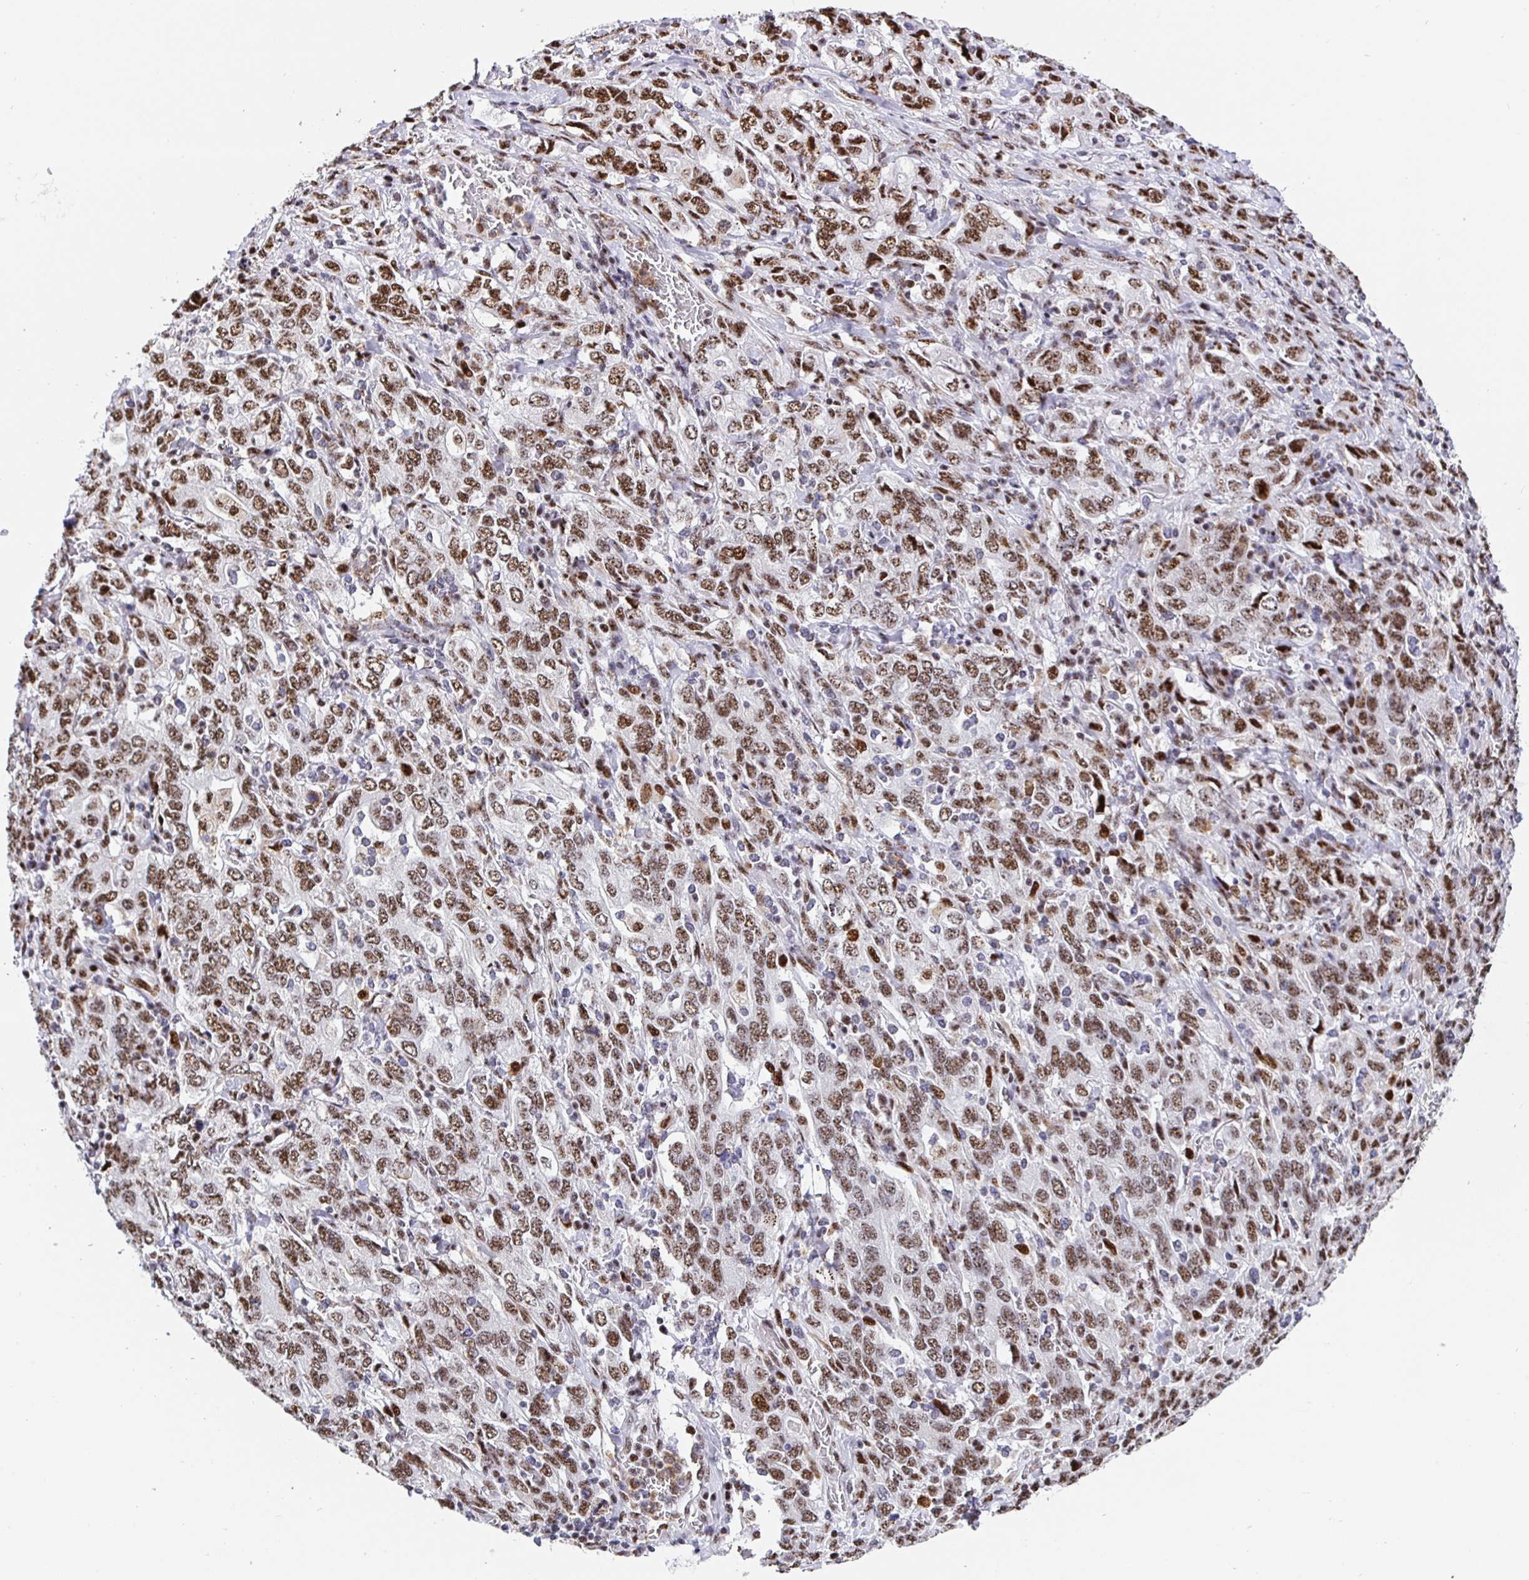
{"staining": {"intensity": "moderate", "quantity": ">75%", "location": "nuclear"}, "tissue": "stomach cancer", "cell_type": "Tumor cells", "image_type": "cancer", "snomed": [{"axis": "morphology", "description": "Adenocarcinoma, NOS"}, {"axis": "topography", "description": "Stomach, upper"}, {"axis": "topography", "description": "Stomach"}], "caption": "Protein analysis of stomach cancer tissue exhibits moderate nuclear positivity in approximately >75% of tumor cells.", "gene": "SETD5", "patient": {"sex": "male", "age": 62}}